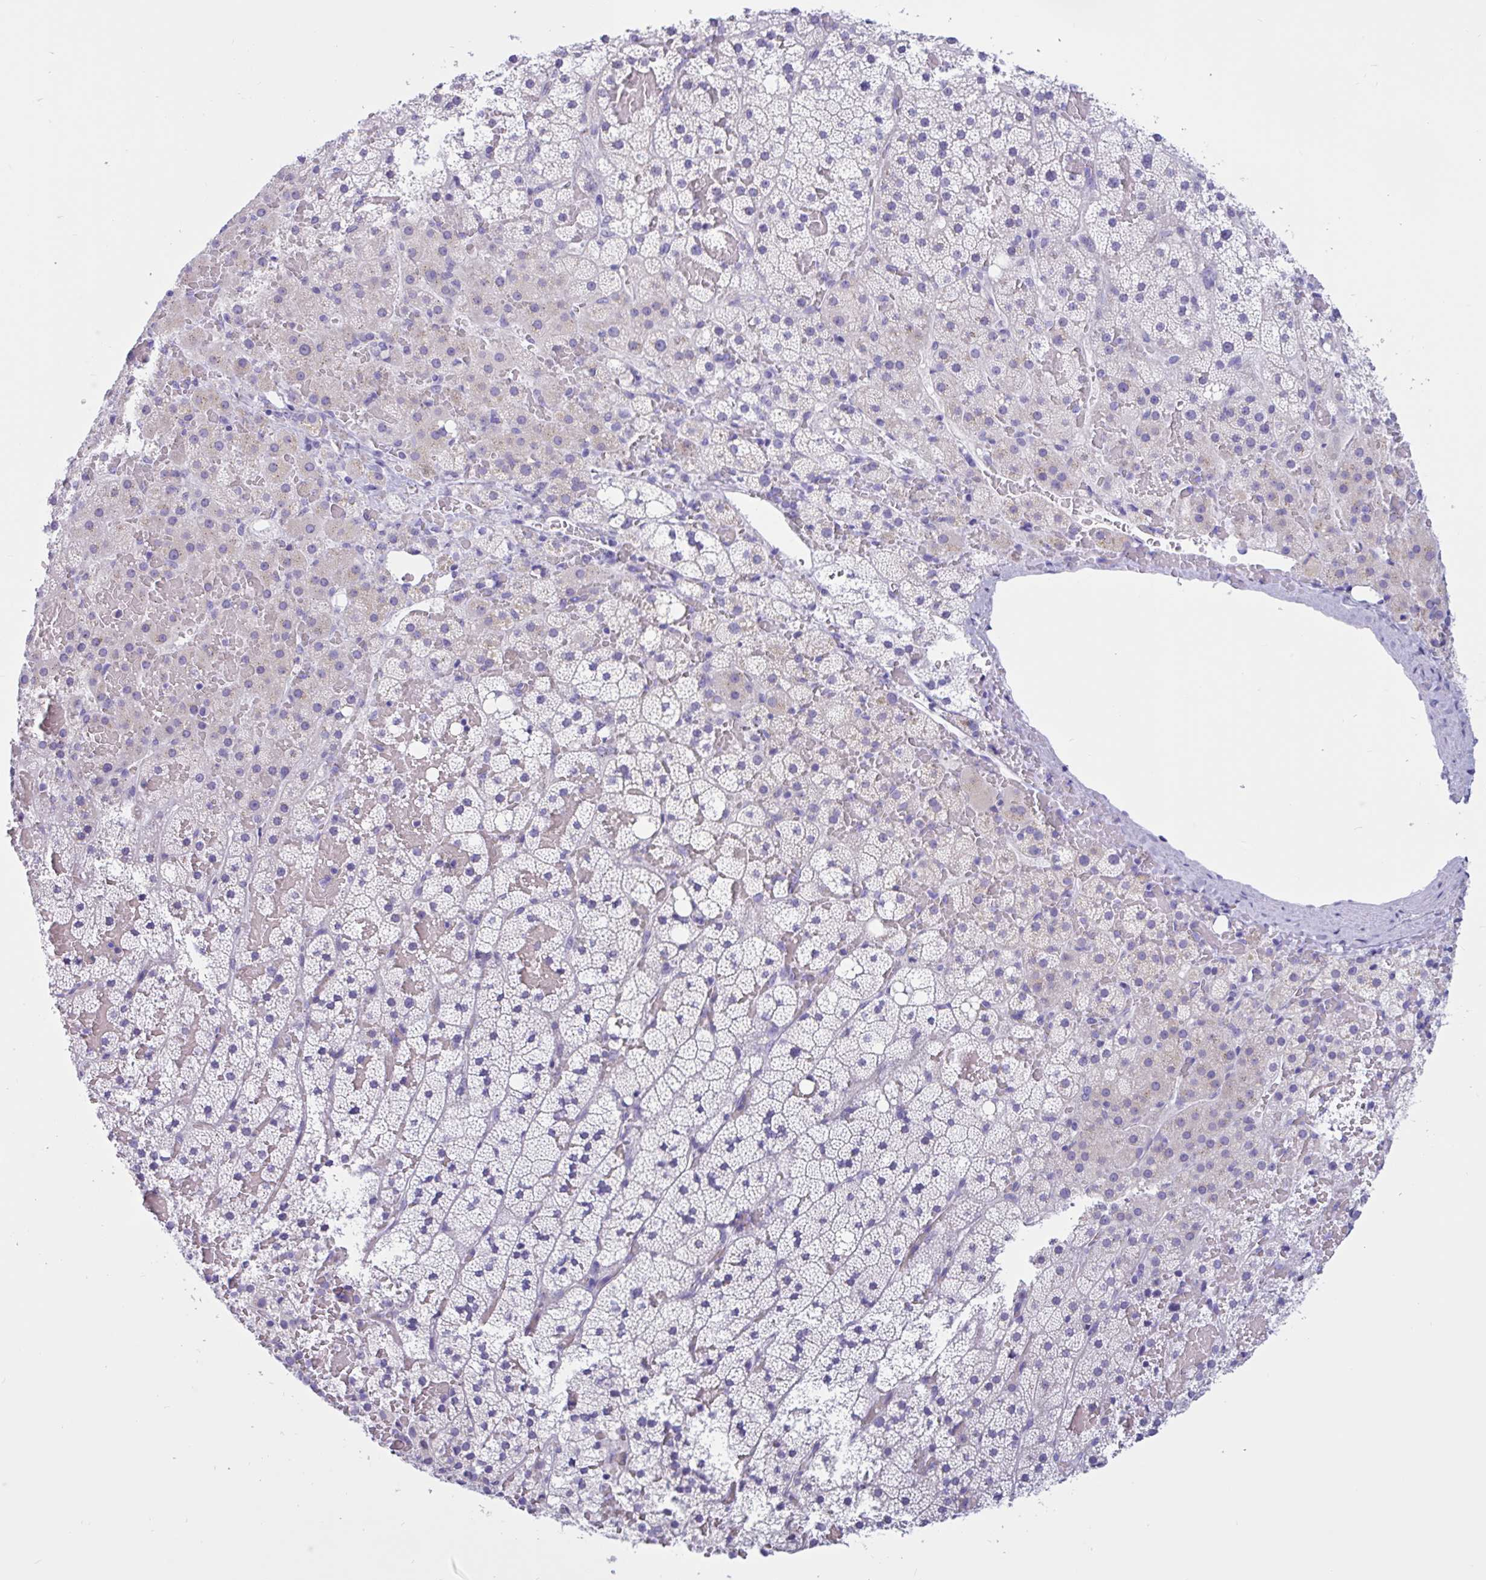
{"staining": {"intensity": "weak", "quantity": "<25%", "location": "cytoplasmic/membranous"}, "tissue": "adrenal gland", "cell_type": "Glandular cells", "image_type": "normal", "snomed": [{"axis": "morphology", "description": "Normal tissue, NOS"}, {"axis": "topography", "description": "Adrenal gland"}], "caption": "Adrenal gland was stained to show a protein in brown. There is no significant expression in glandular cells. (IHC, brightfield microscopy, high magnification).", "gene": "RNASE3", "patient": {"sex": "male", "age": 53}}